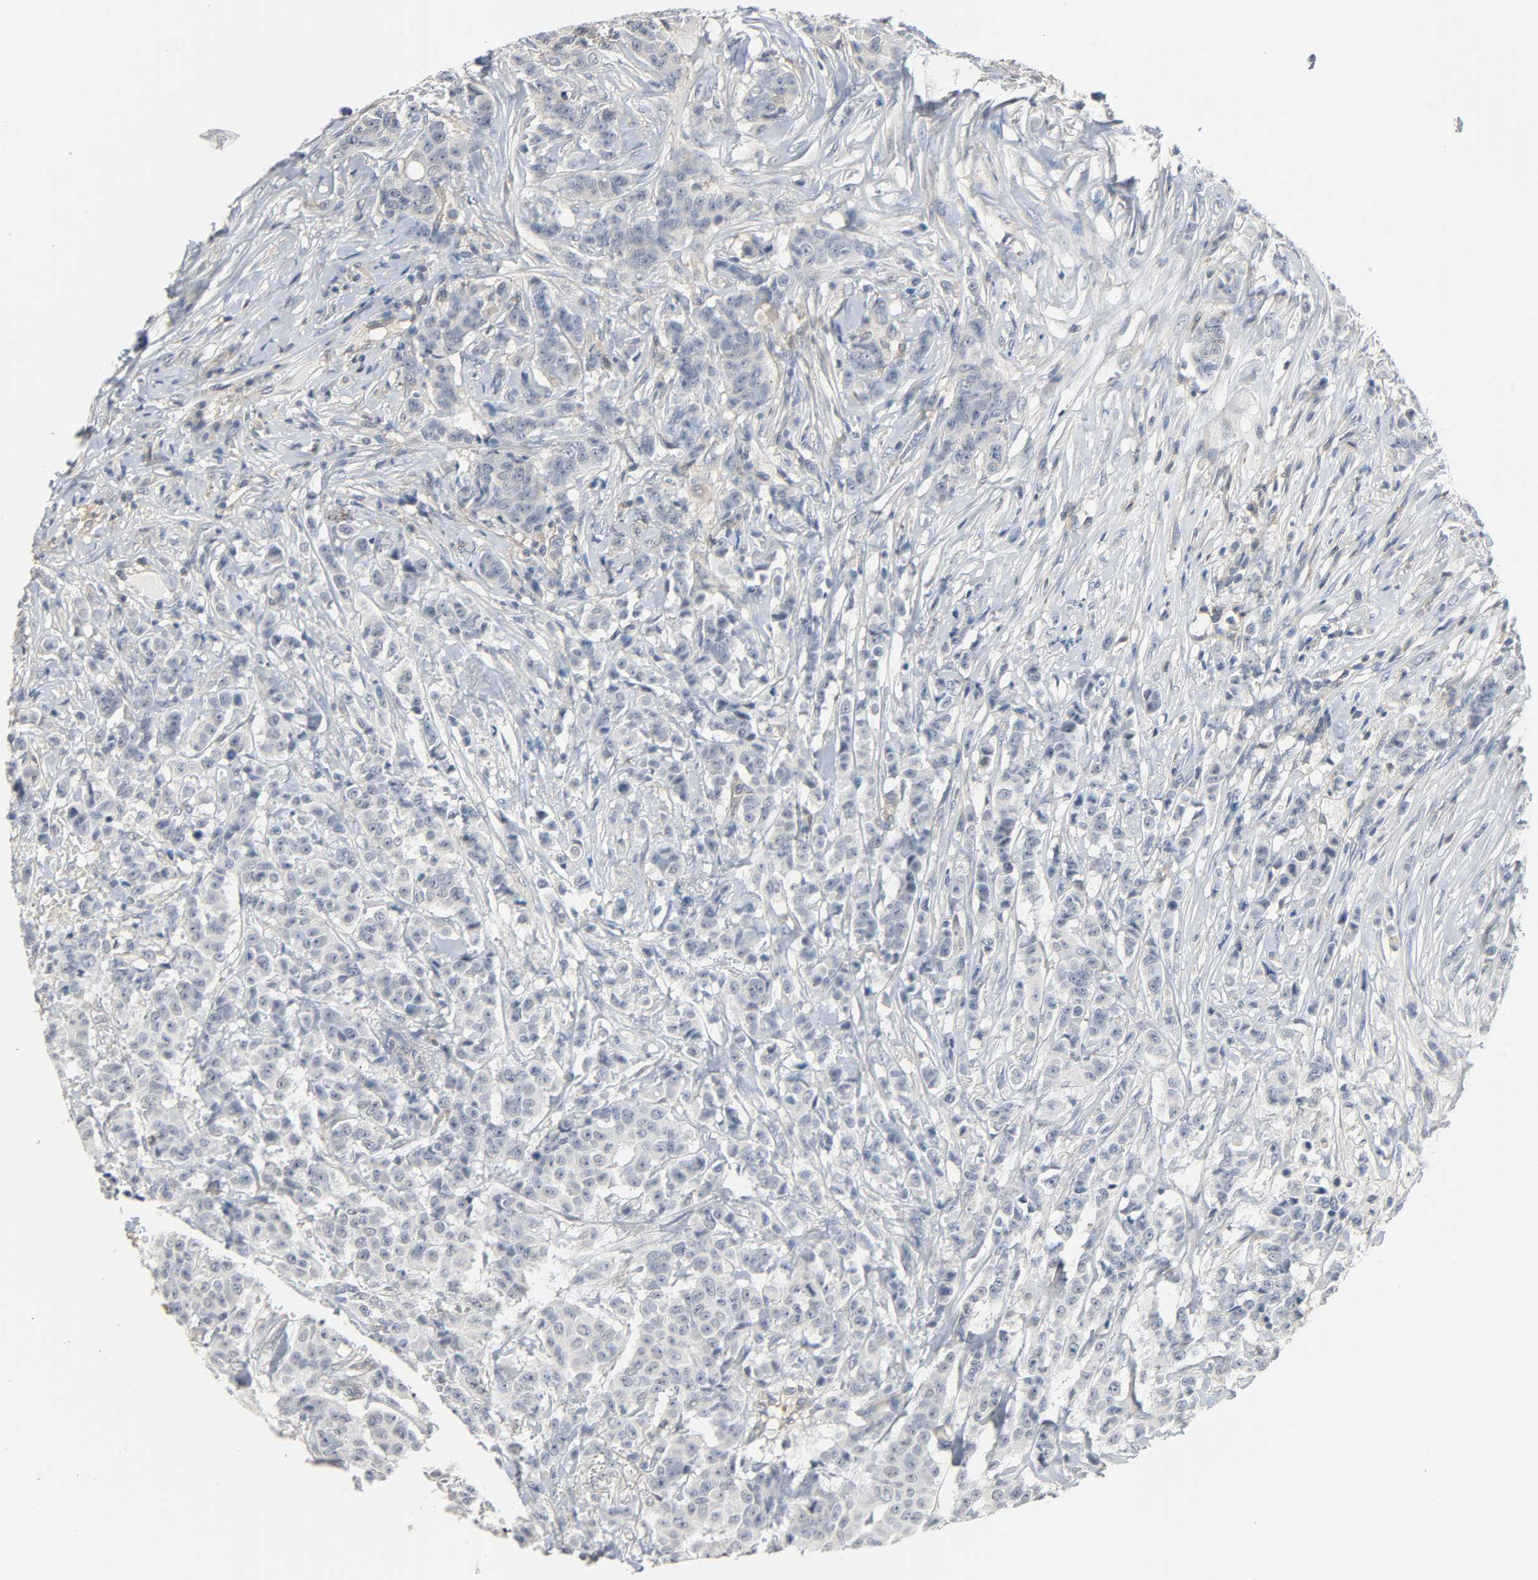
{"staining": {"intensity": "negative", "quantity": "none", "location": "none"}, "tissue": "breast cancer", "cell_type": "Tumor cells", "image_type": "cancer", "snomed": [{"axis": "morphology", "description": "Duct carcinoma"}, {"axis": "topography", "description": "Breast"}], "caption": "Tumor cells are negative for brown protein staining in breast cancer.", "gene": "CD4", "patient": {"sex": "female", "age": 40}}